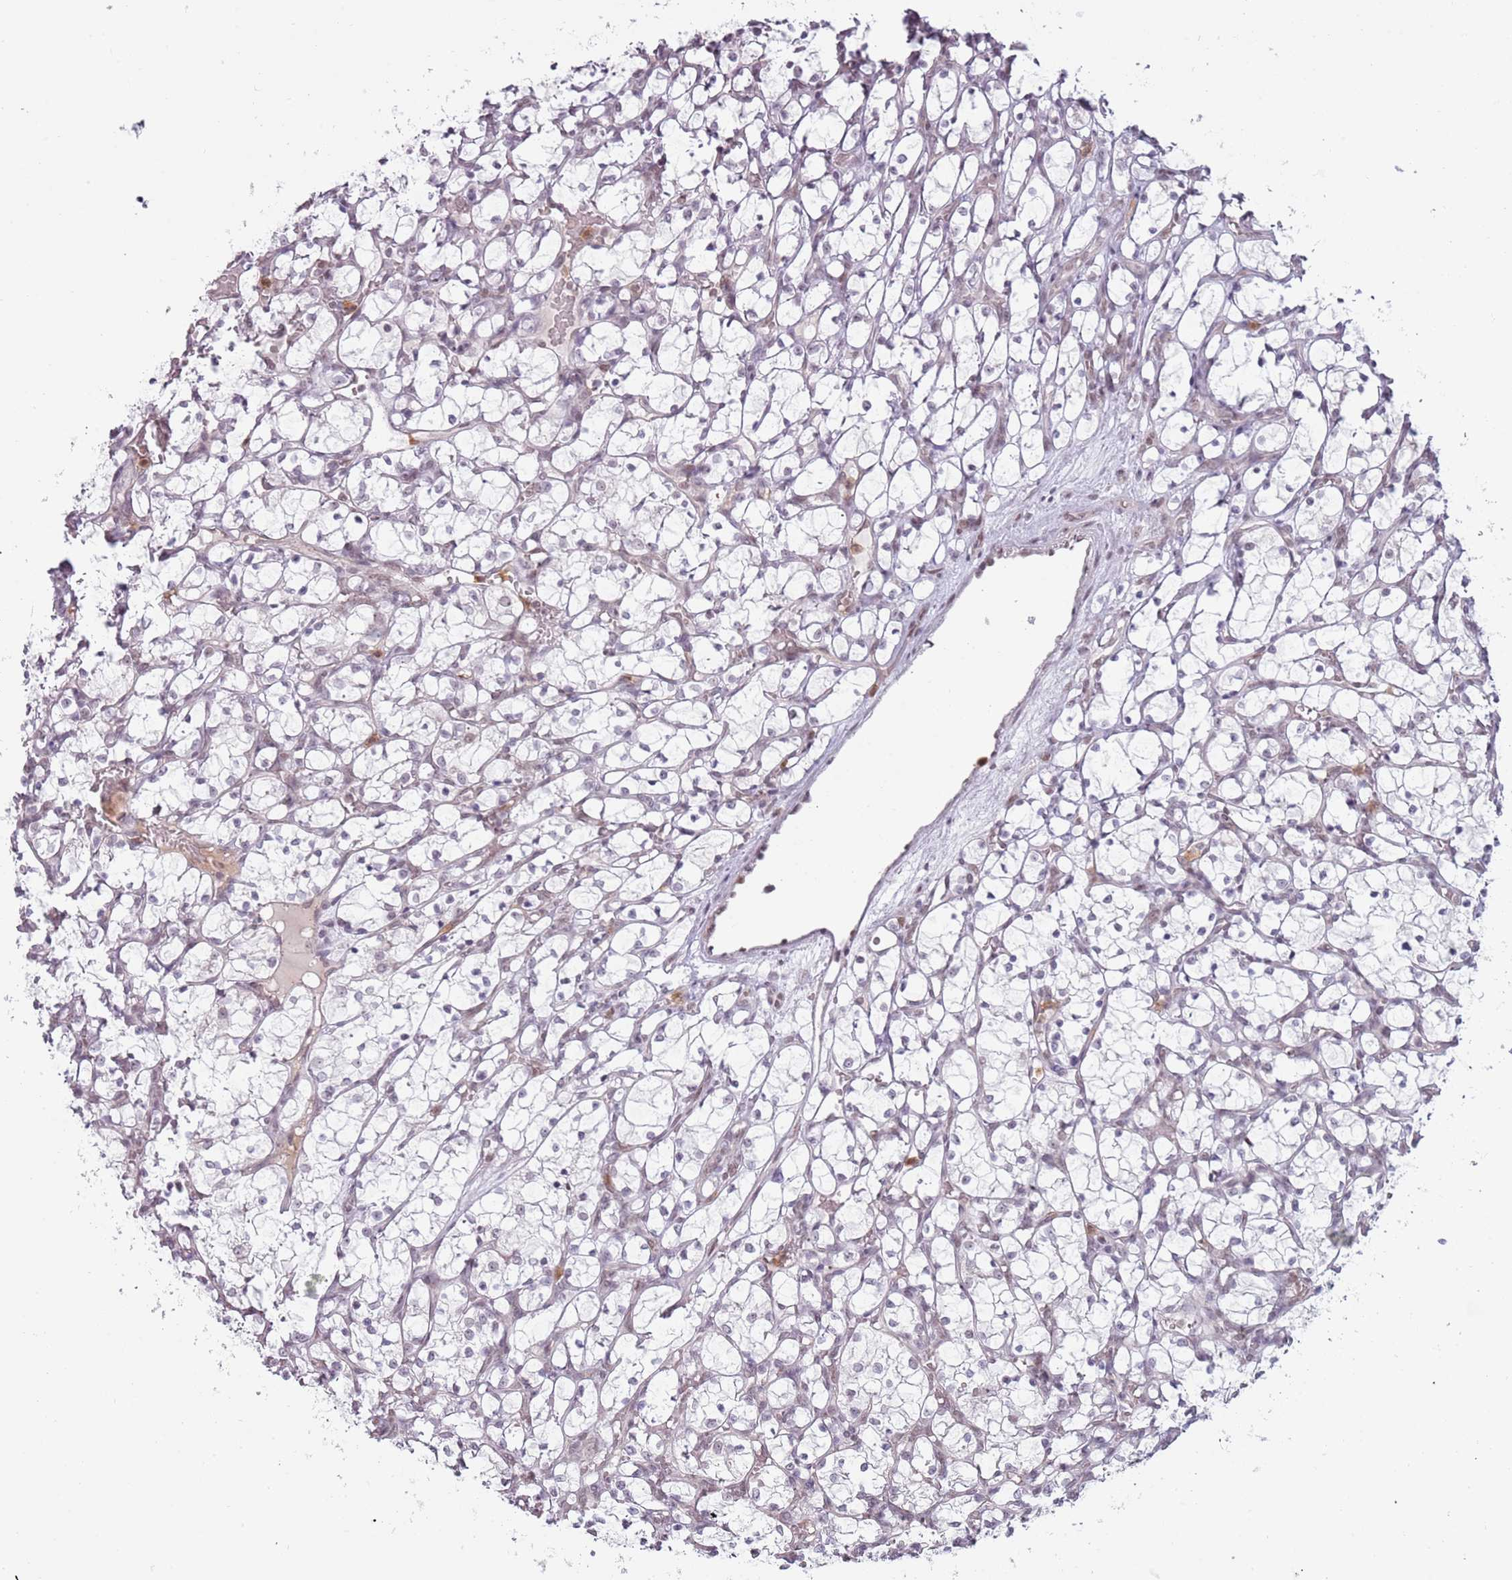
{"staining": {"intensity": "negative", "quantity": "none", "location": "none"}, "tissue": "renal cancer", "cell_type": "Tumor cells", "image_type": "cancer", "snomed": [{"axis": "morphology", "description": "Adenocarcinoma, NOS"}, {"axis": "topography", "description": "Kidney"}], "caption": "Tumor cells show no significant protein positivity in renal cancer (adenocarcinoma).", "gene": "REXO4", "patient": {"sex": "female", "age": 69}}